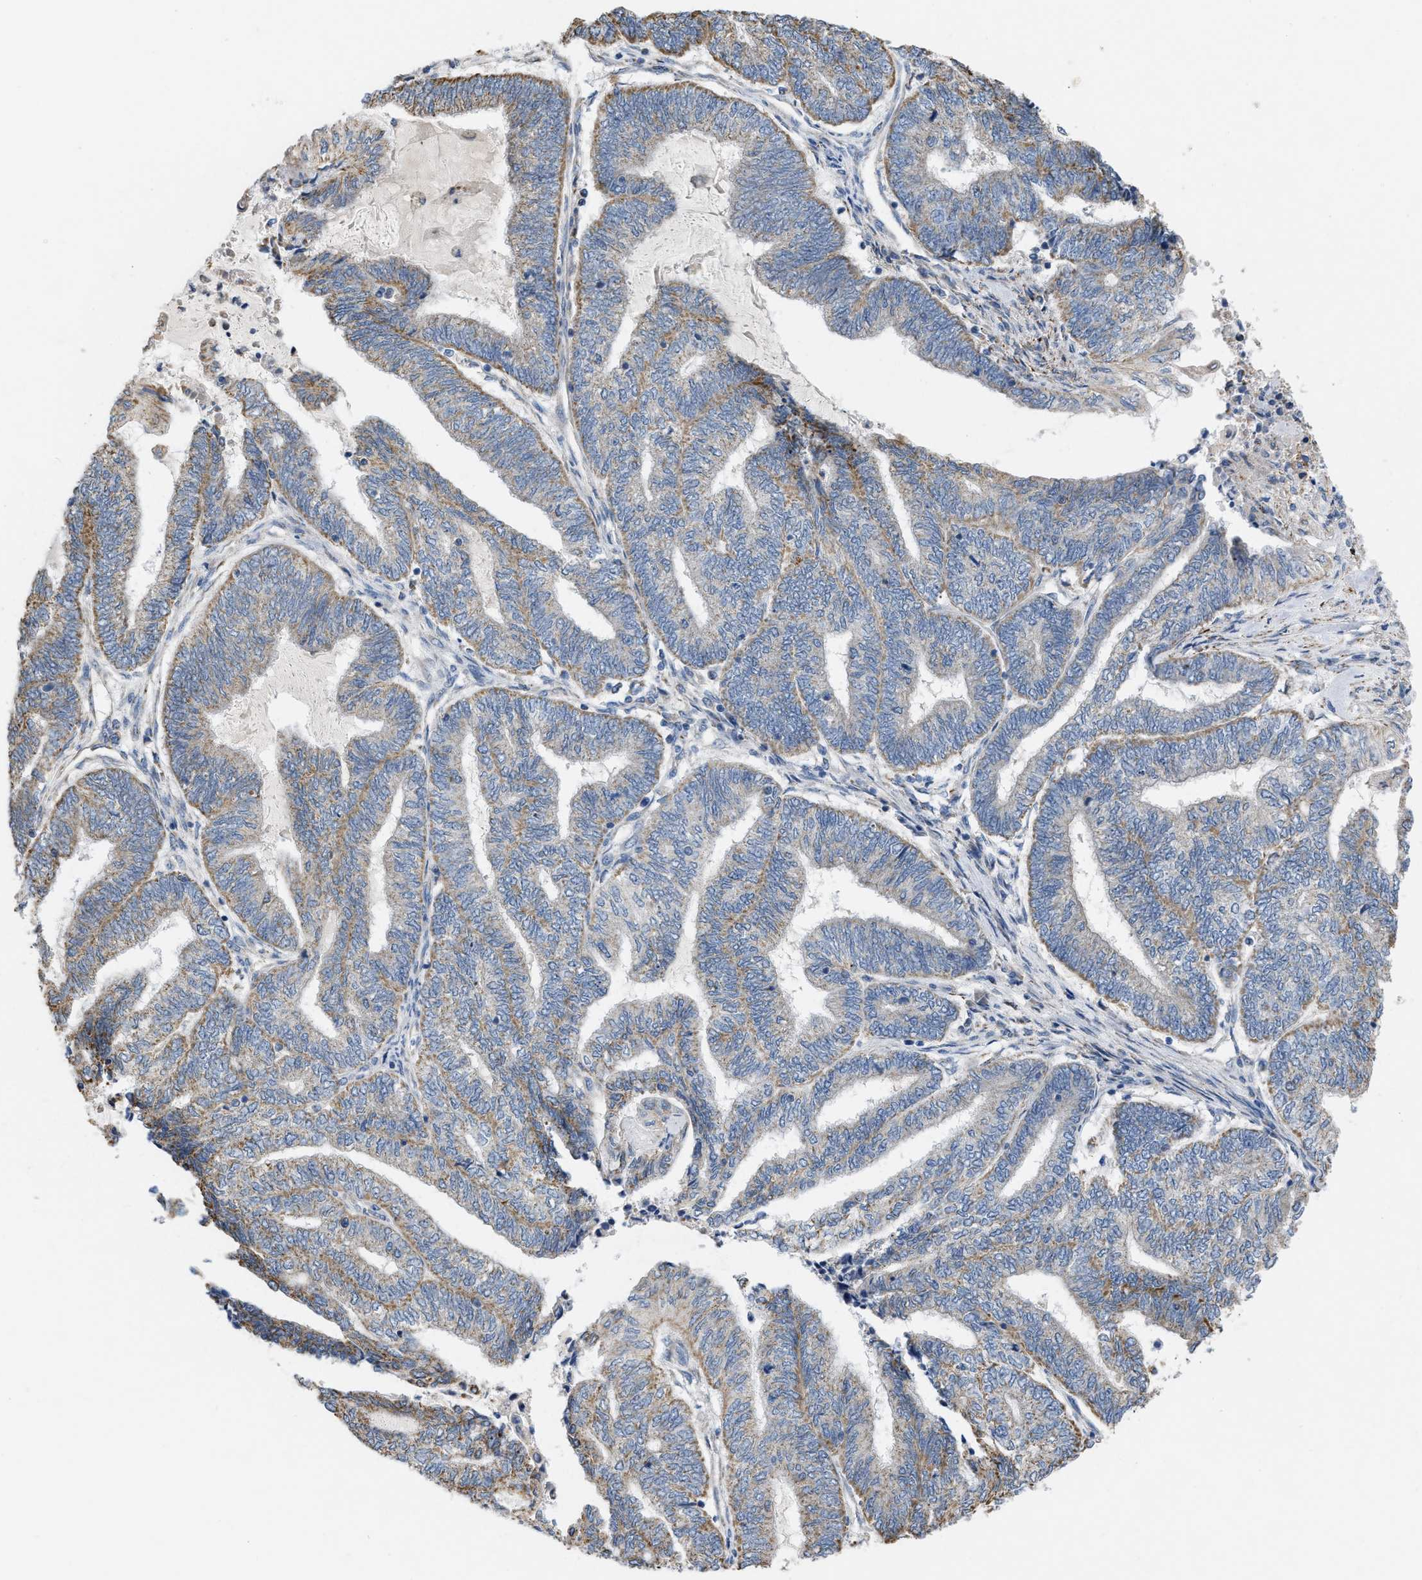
{"staining": {"intensity": "weak", "quantity": ">75%", "location": "cytoplasmic/membranous"}, "tissue": "endometrial cancer", "cell_type": "Tumor cells", "image_type": "cancer", "snomed": [{"axis": "morphology", "description": "Adenocarcinoma, NOS"}, {"axis": "topography", "description": "Uterus"}, {"axis": "topography", "description": "Endometrium"}], "caption": "About >75% of tumor cells in human endometrial adenocarcinoma exhibit weak cytoplasmic/membranous protein positivity as visualized by brown immunohistochemical staining.", "gene": "BCL10", "patient": {"sex": "female", "age": 70}}